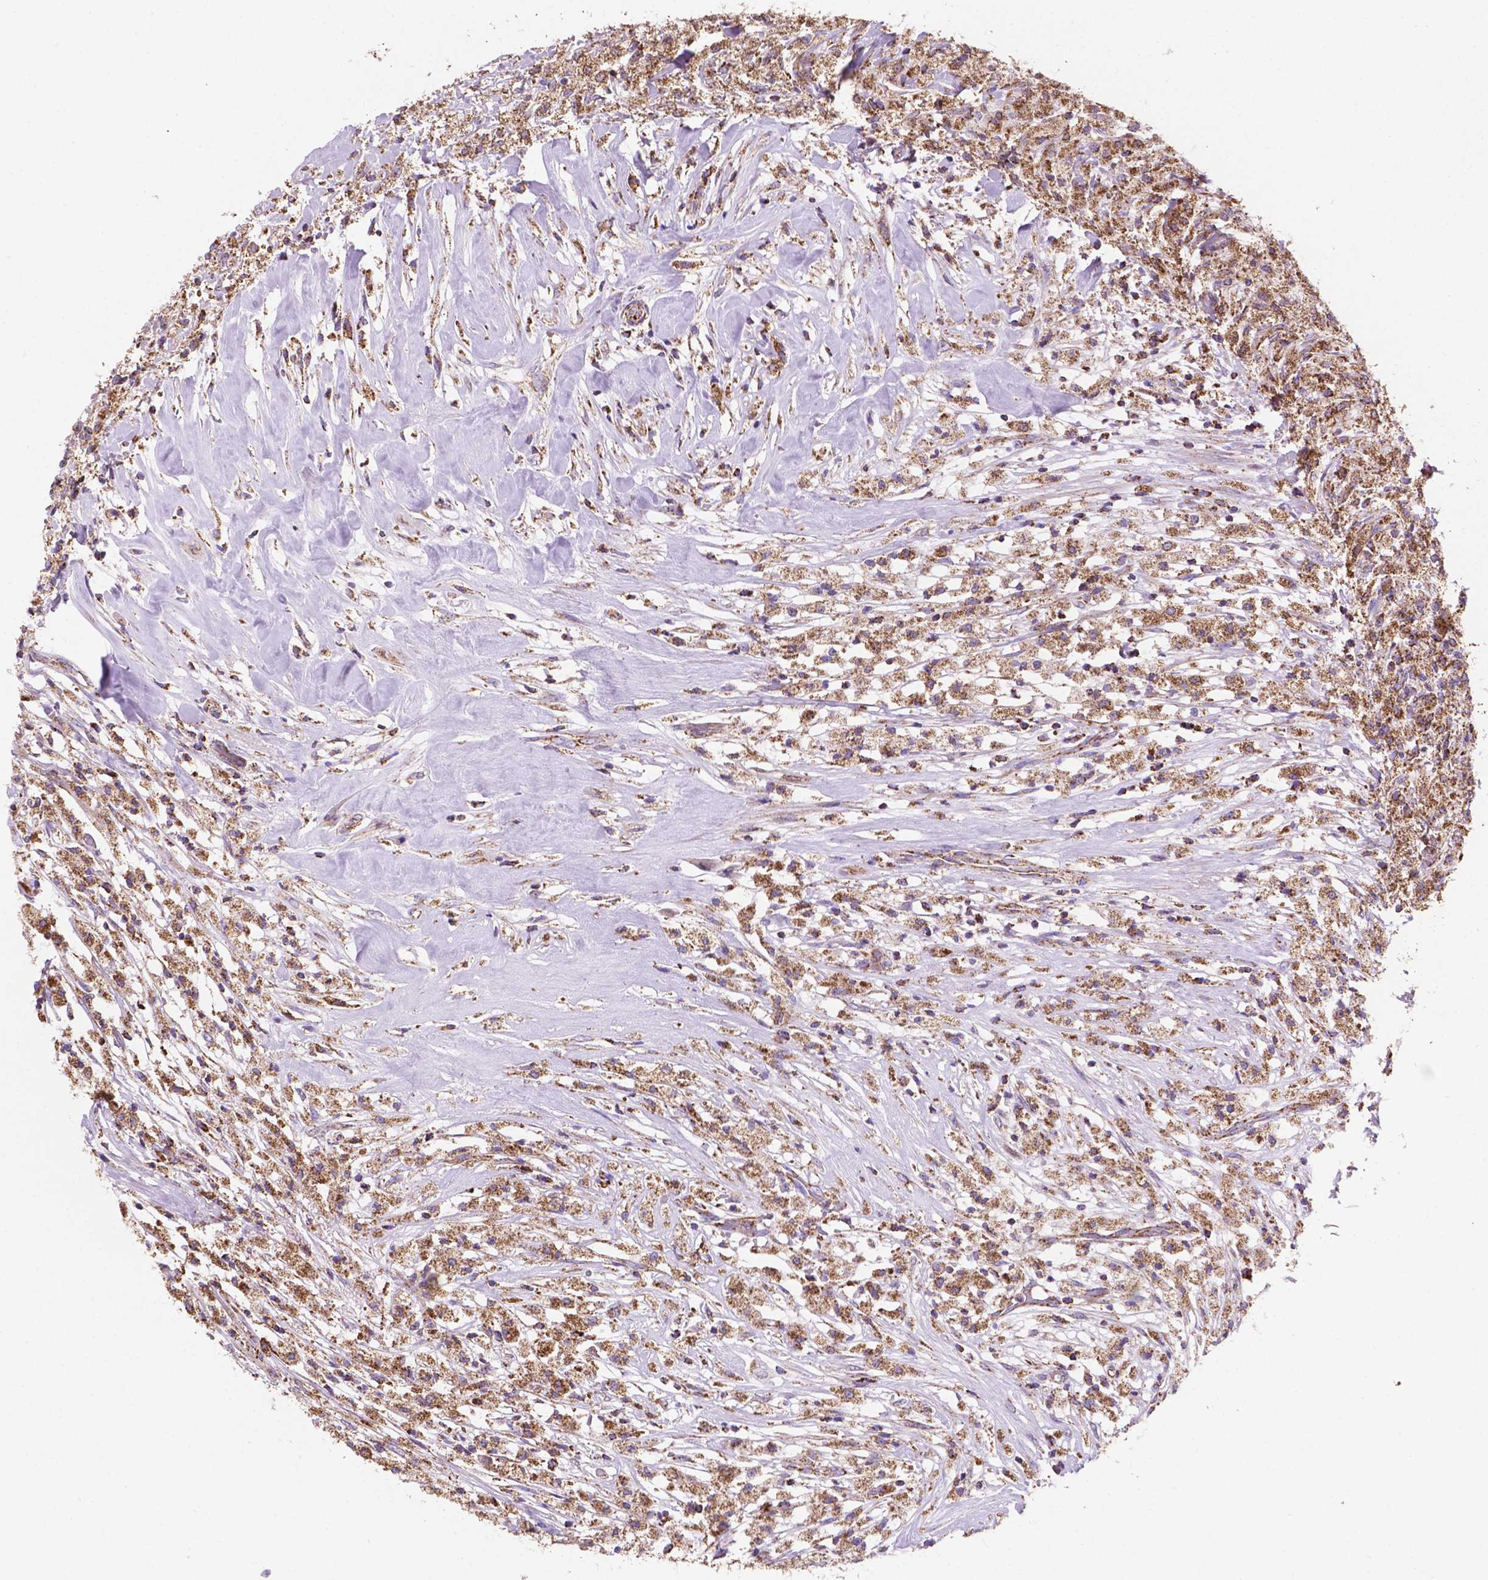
{"staining": {"intensity": "moderate", "quantity": ">75%", "location": "cytoplasmic/membranous"}, "tissue": "testis cancer", "cell_type": "Tumor cells", "image_type": "cancer", "snomed": [{"axis": "morphology", "description": "Necrosis, NOS"}, {"axis": "morphology", "description": "Carcinoma, Embryonal, NOS"}, {"axis": "topography", "description": "Testis"}], "caption": "Tumor cells reveal medium levels of moderate cytoplasmic/membranous expression in about >75% of cells in testis cancer. (DAB (3,3'-diaminobenzidine) = brown stain, brightfield microscopy at high magnification).", "gene": "HSPD1", "patient": {"sex": "male", "age": 19}}